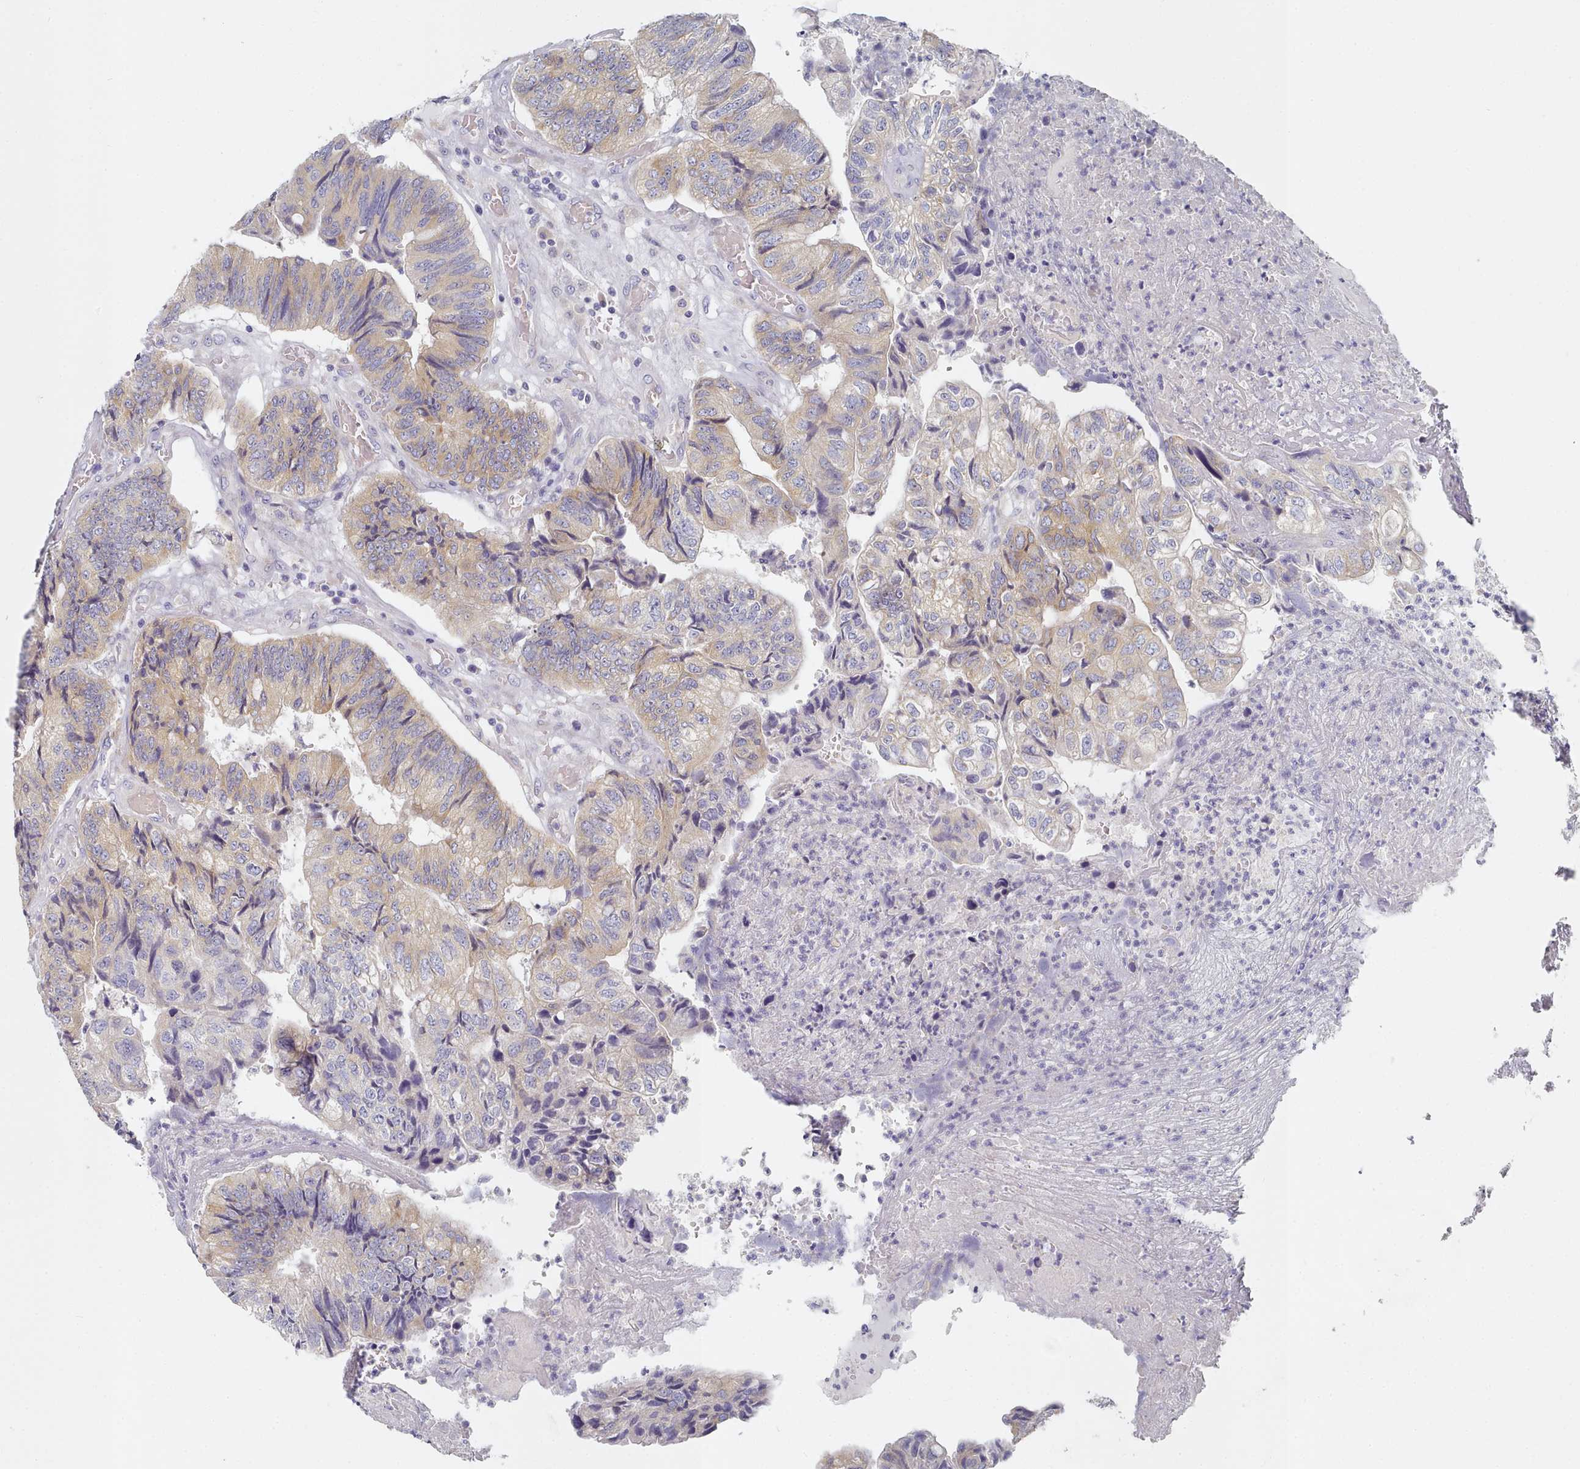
{"staining": {"intensity": "weak", "quantity": "25%-75%", "location": "cytoplasmic/membranous"}, "tissue": "colorectal cancer", "cell_type": "Tumor cells", "image_type": "cancer", "snomed": [{"axis": "morphology", "description": "Adenocarcinoma, NOS"}, {"axis": "topography", "description": "Colon"}], "caption": "Protein staining demonstrates weak cytoplasmic/membranous expression in about 25%-75% of tumor cells in colorectal cancer (adenocarcinoma).", "gene": "TYW1B", "patient": {"sex": "female", "age": 67}}